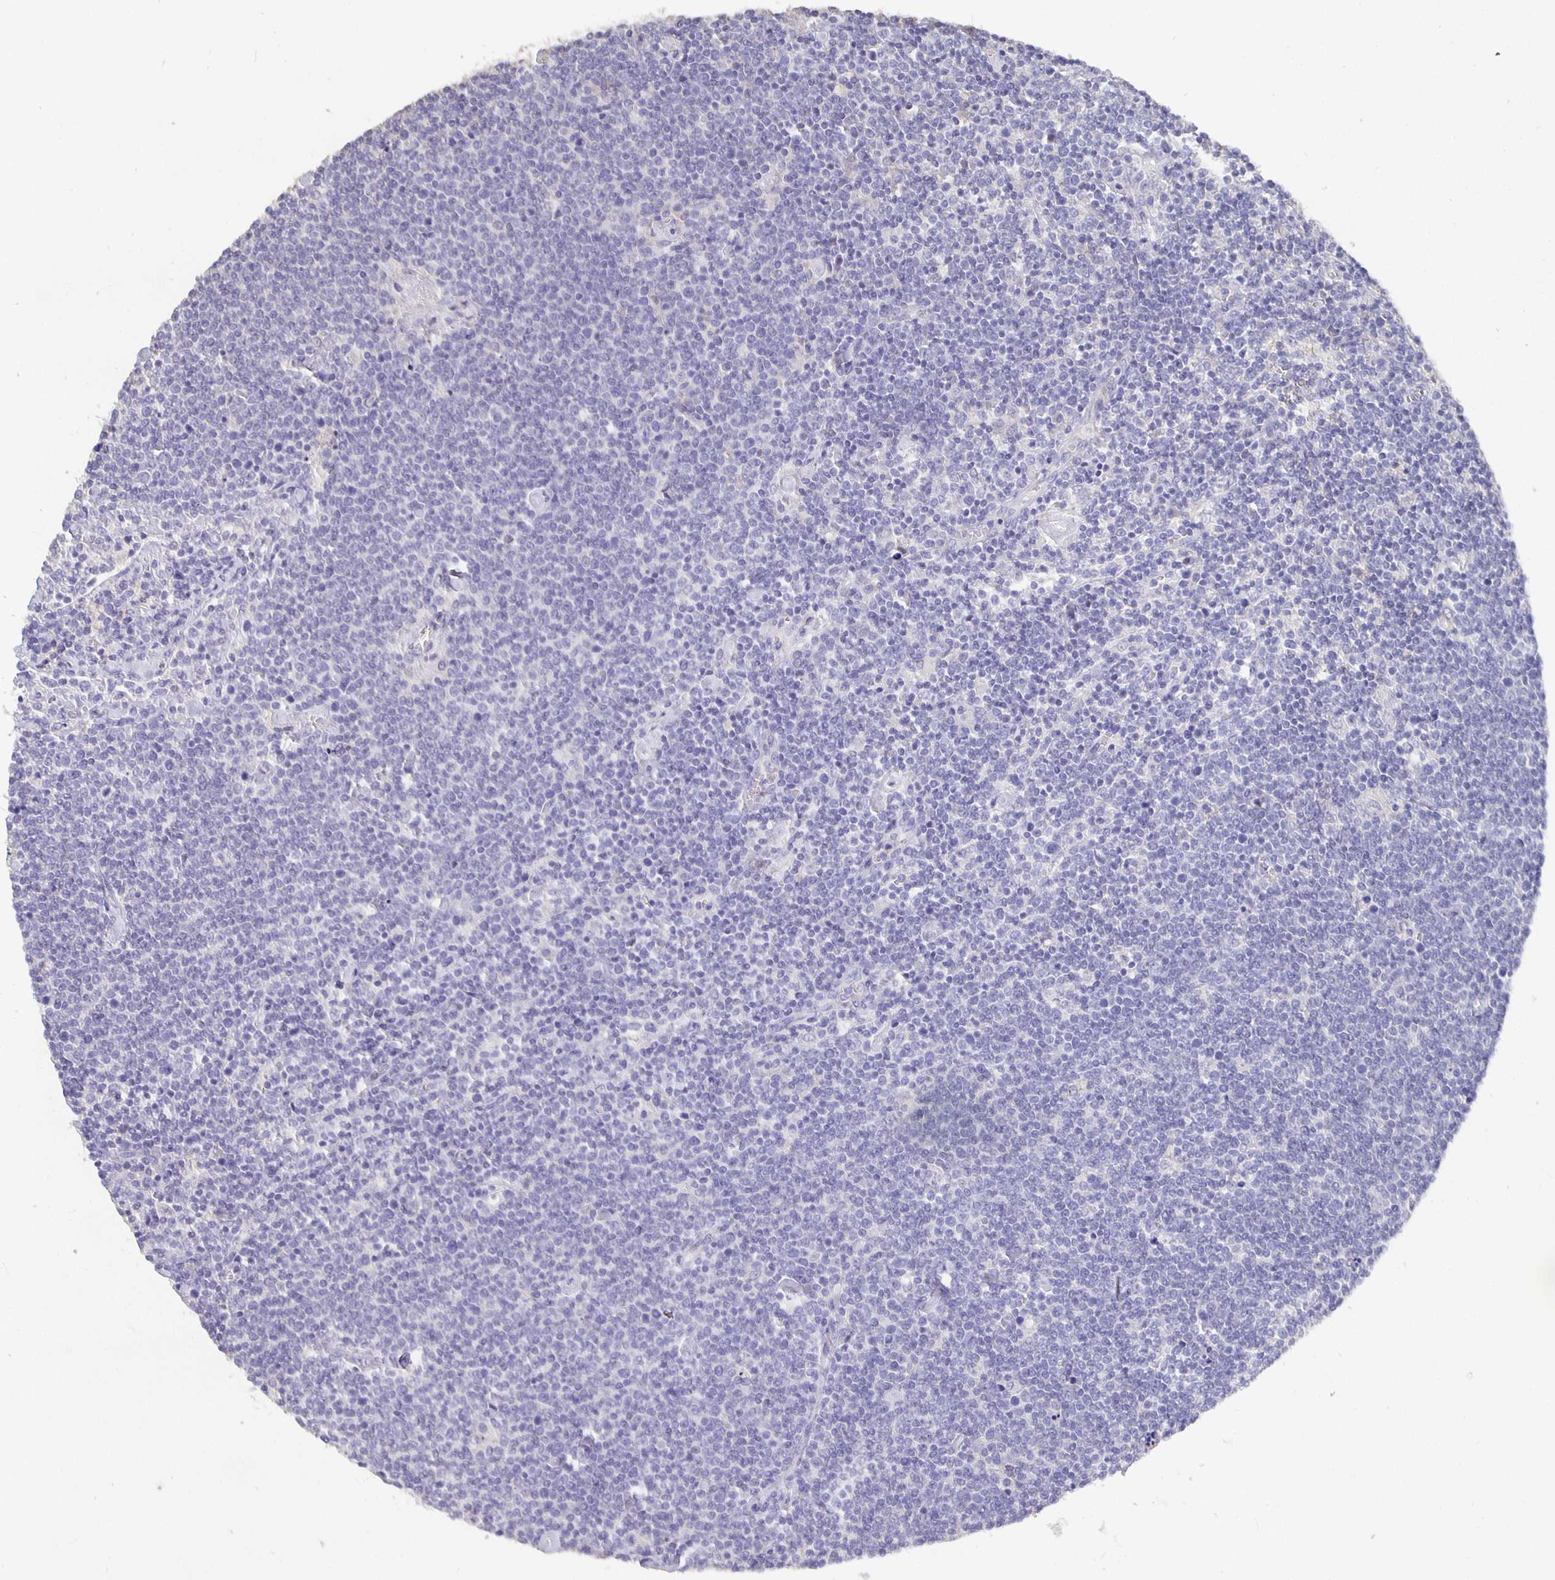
{"staining": {"intensity": "negative", "quantity": "none", "location": "none"}, "tissue": "lymphoma", "cell_type": "Tumor cells", "image_type": "cancer", "snomed": [{"axis": "morphology", "description": "Malignant lymphoma, non-Hodgkin's type, High grade"}, {"axis": "topography", "description": "Lymph node"}], "caption": "This is an immunohistochemistry (IHC) micrograph of human high-grade malignant lymphoma, non-Hodgkin's type. There is no expression in tumor cells.", "gene": "CFAP74", "patient": {"sex": "male", "age": 61}}